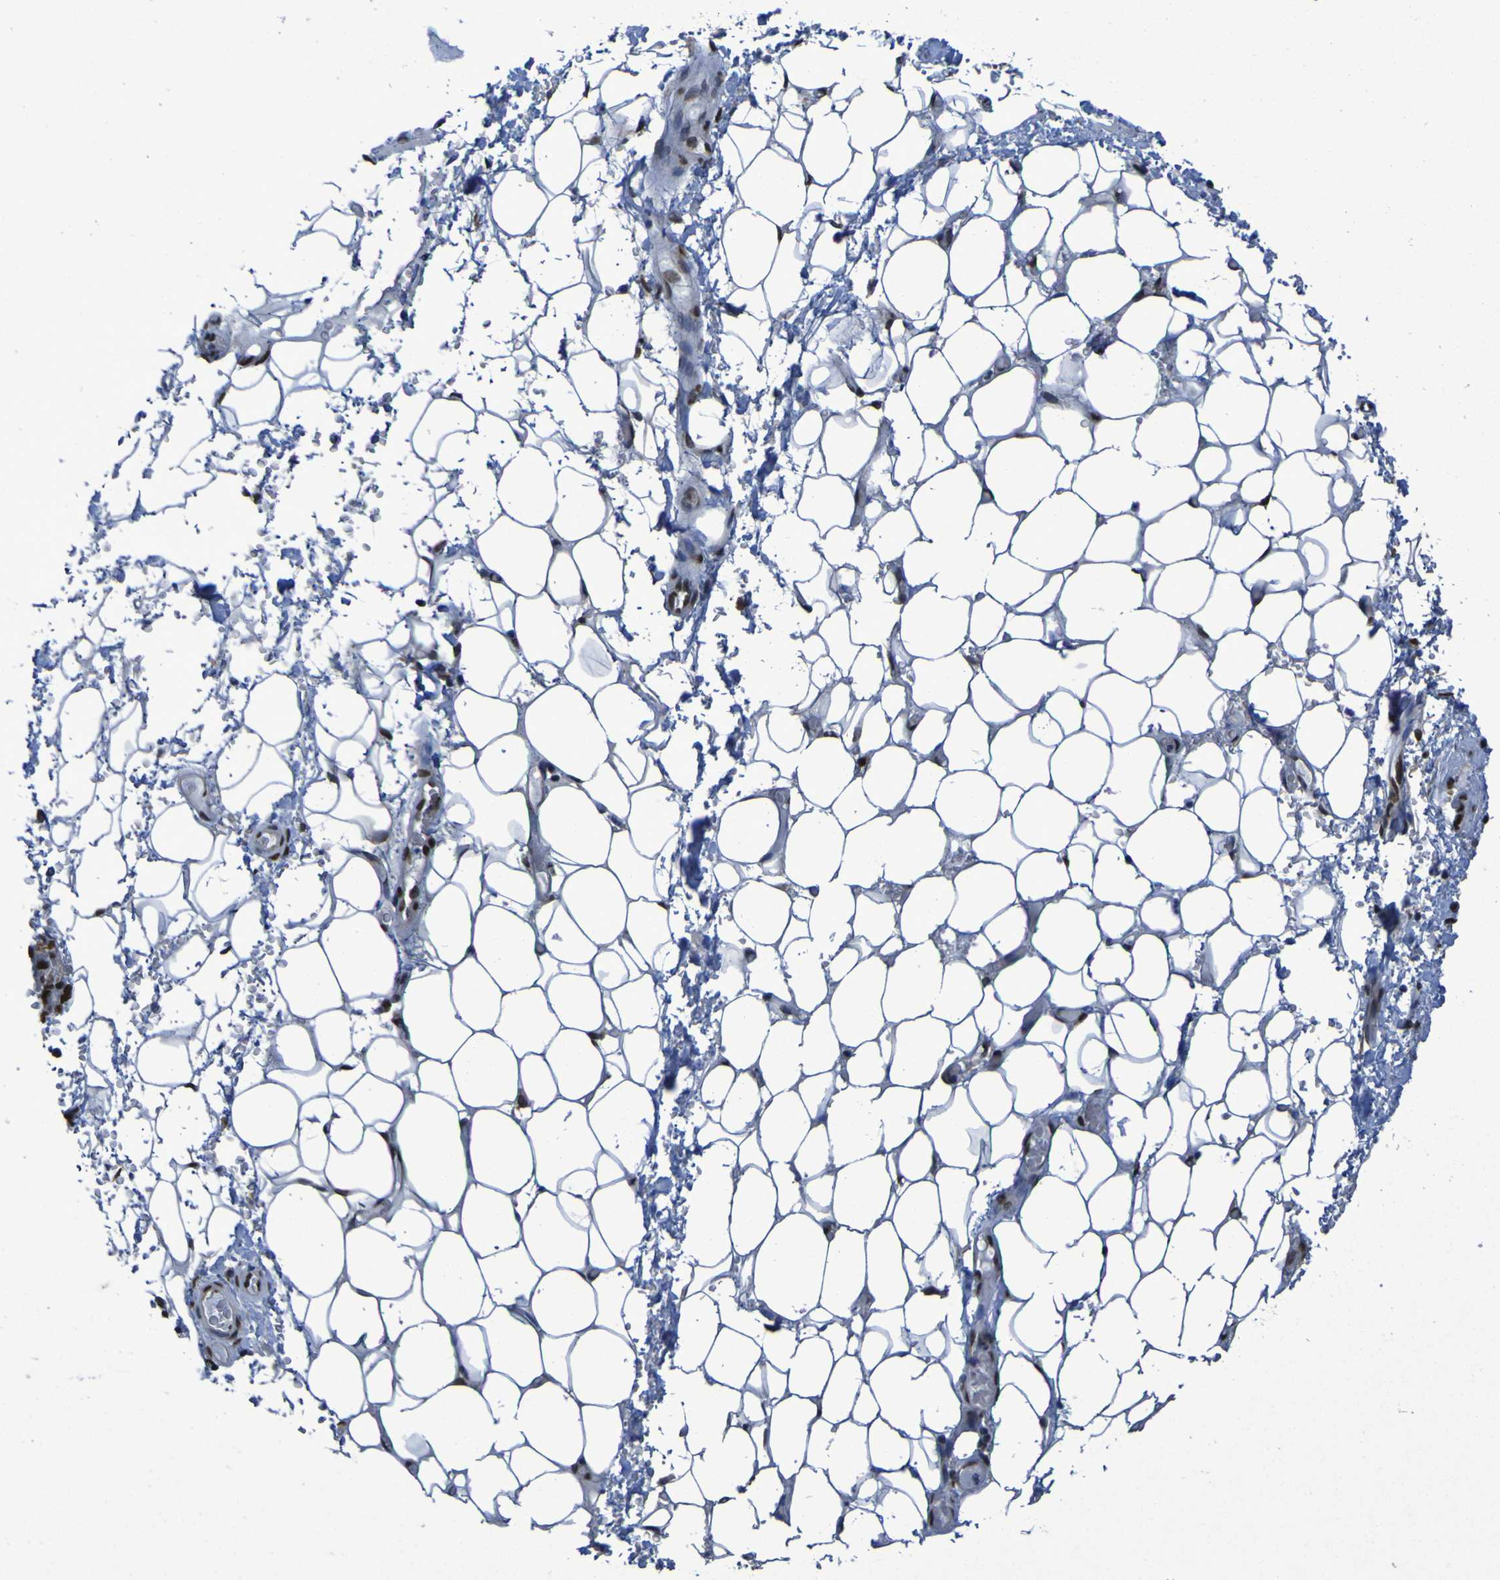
{"staining": {"intensity": "strong", "quantity": ">75%", "location": "nuclear"}, "tissue": "adipose tissue", "cell_type": "Adipocytes", "image_type": "normal", "snomed": [{"axis": "morphology", "description": "Normal tissue, NOS"}, {"axis": "morphology", "description": "Adenocarcinoma, NOS"}, {"axis": "topography", "description": "Esophagus"}], "caption": "An immunohistochemistry (IHC) photomicrograph of normal tissue is shown. Protein staining in brown labels strong nuclear positivity in adipose tissue within adipocytes. The protein of interest is shown in brown color, while the nuclei are stained blue.", "gene": "HNRNPR", "patient": {"sex": "male", "age": 62}}